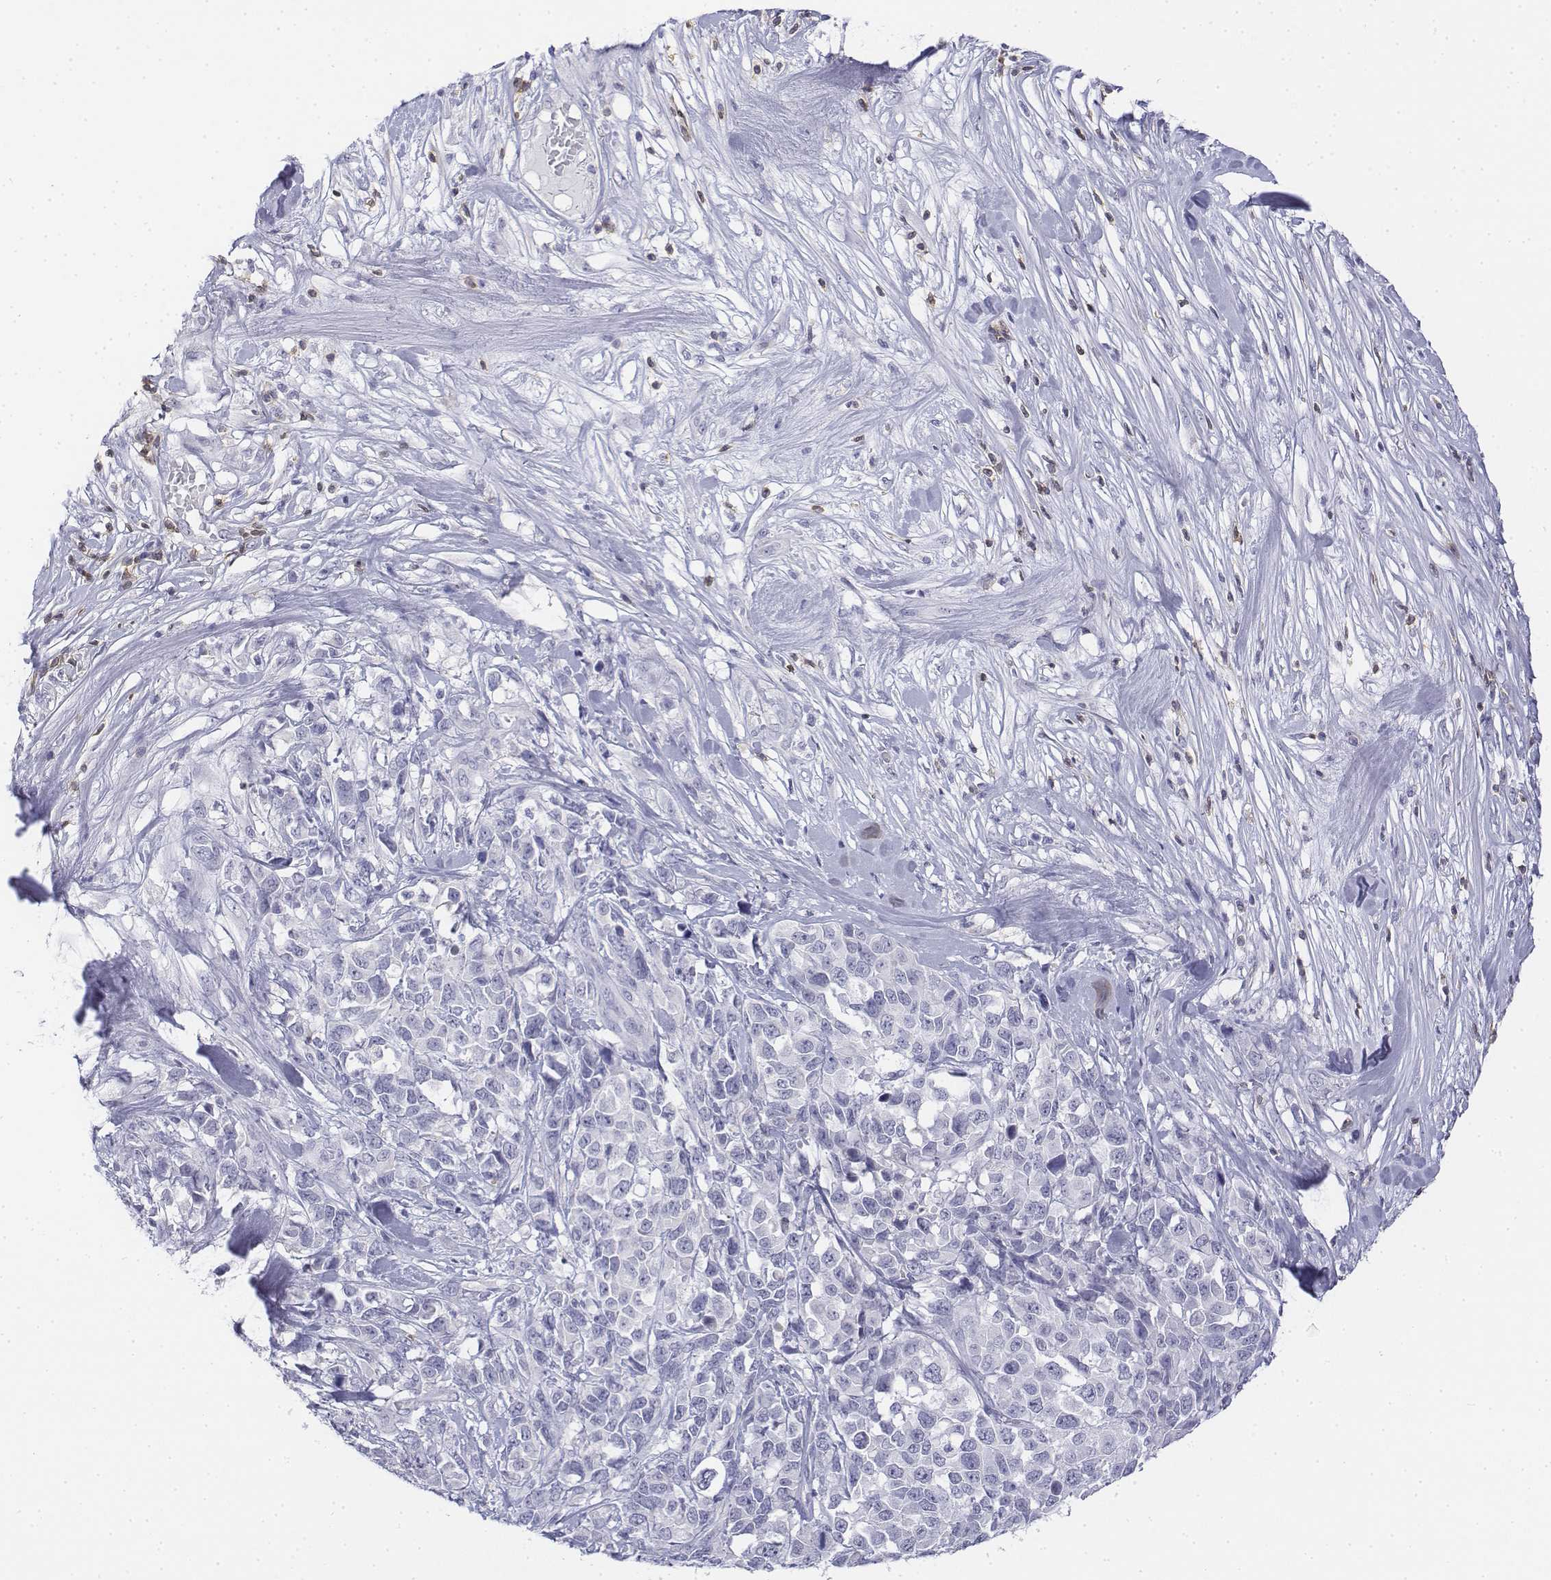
{"staining": {"intensity": "negative", "quantity": "none", "location": "none"}, "tissue": "melanoma", "cell_type": "Tumor cells", "image_type": "cancer", "snomed": [{"axis": "morphology", "description": "Malignant melanoma, Metastatic site"}, {"axis": "topography", "description": "Skin"}], "caption": "Immunohistochemical staining of melanoma demonstrates no significant staining in tumor cells.", "gene": "CD3E", "patient": {"sex": "male", "age": 84}}